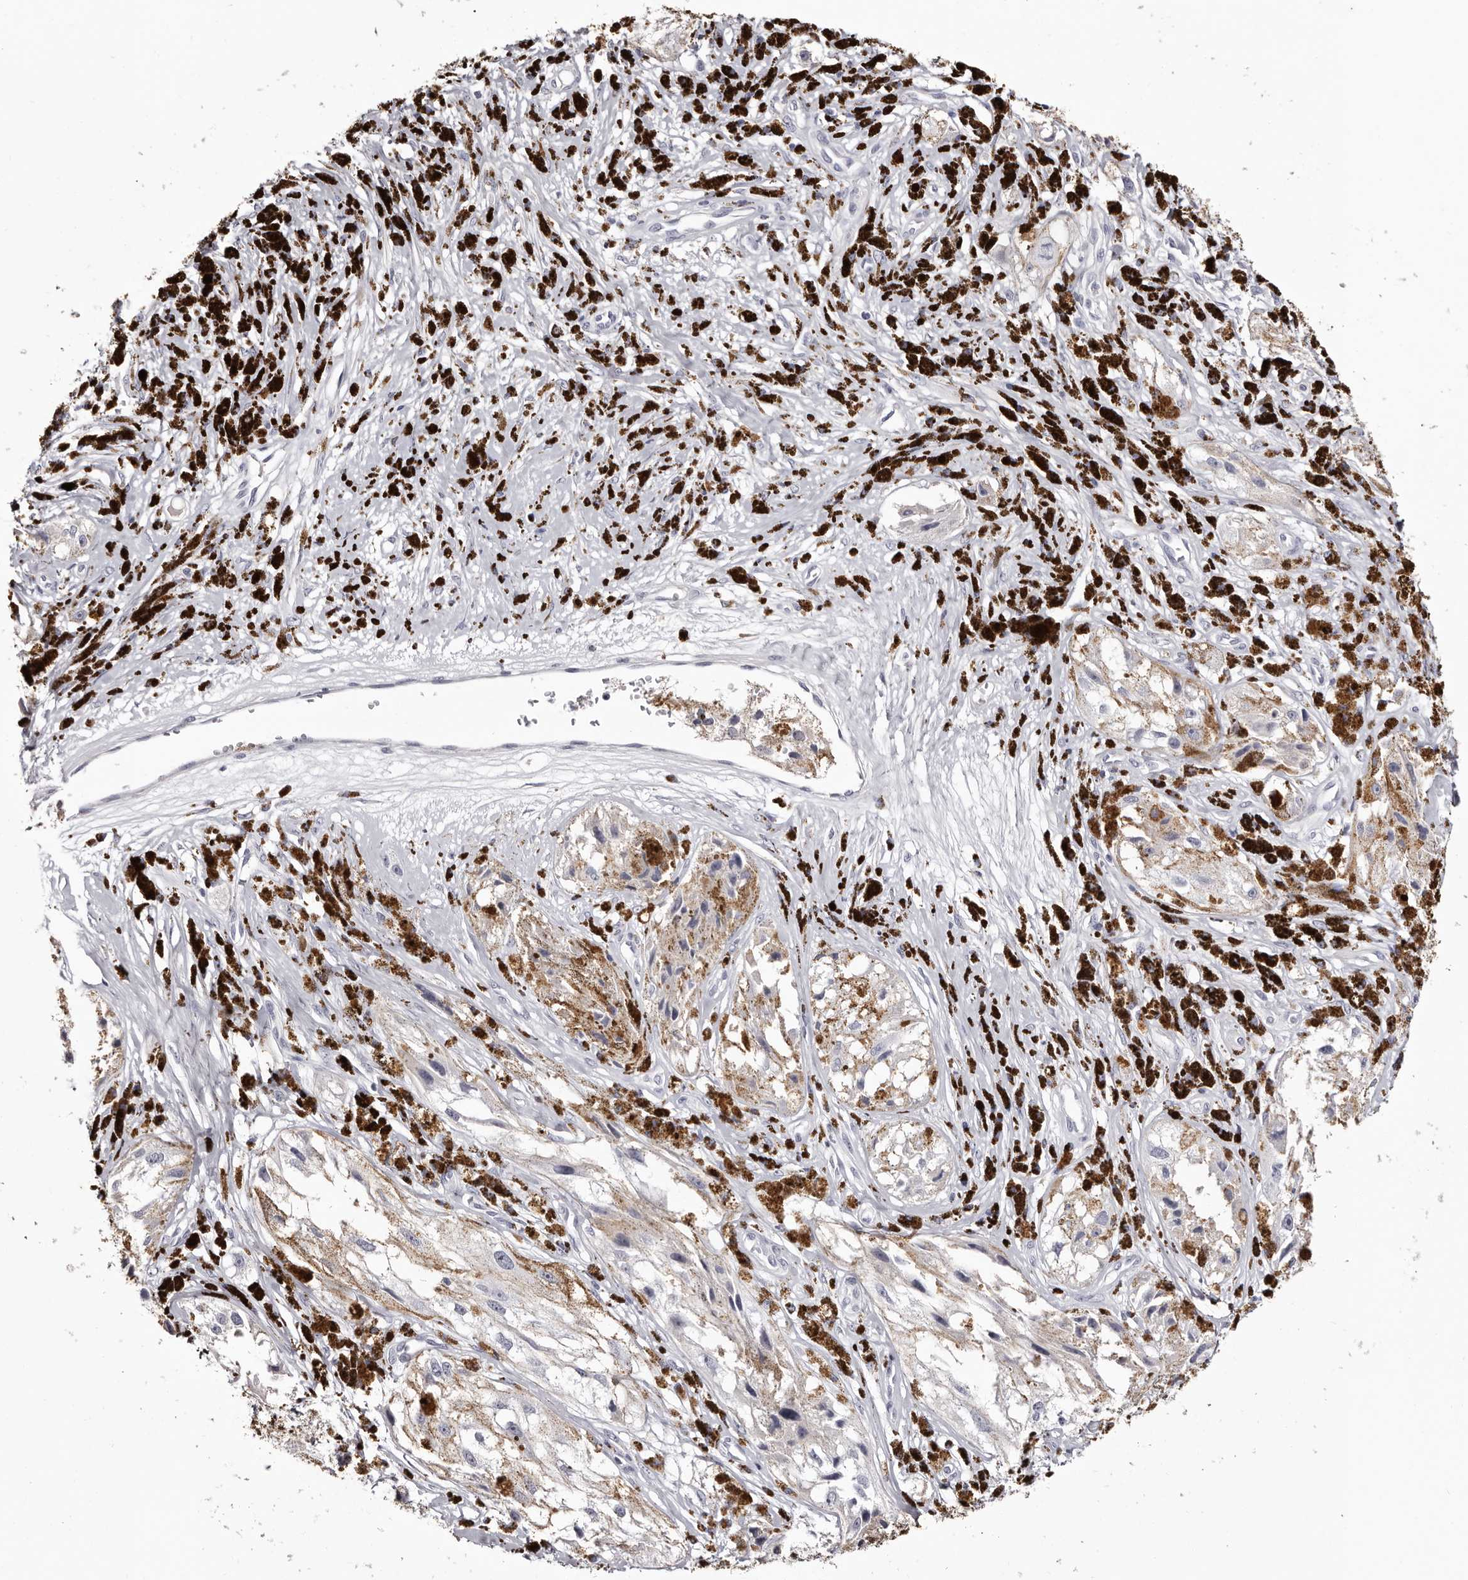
{"staining": {"intensity": "negative", "quantity": "none", "location": "none"}, "tissue": "melanoma", "cell_type": "Tumor cells", "image_type": "cancer", "snomed": [{"axis": "morphology", "description": "Malignant melanoma, NOS"}, {"axis": "topography", "description": "Skin"}], "caption": "Tumor cells are negative for brown protein staining in malignant melanoma.", "gene": "CA6", "patient": {"sex": "male", "age": 88}}